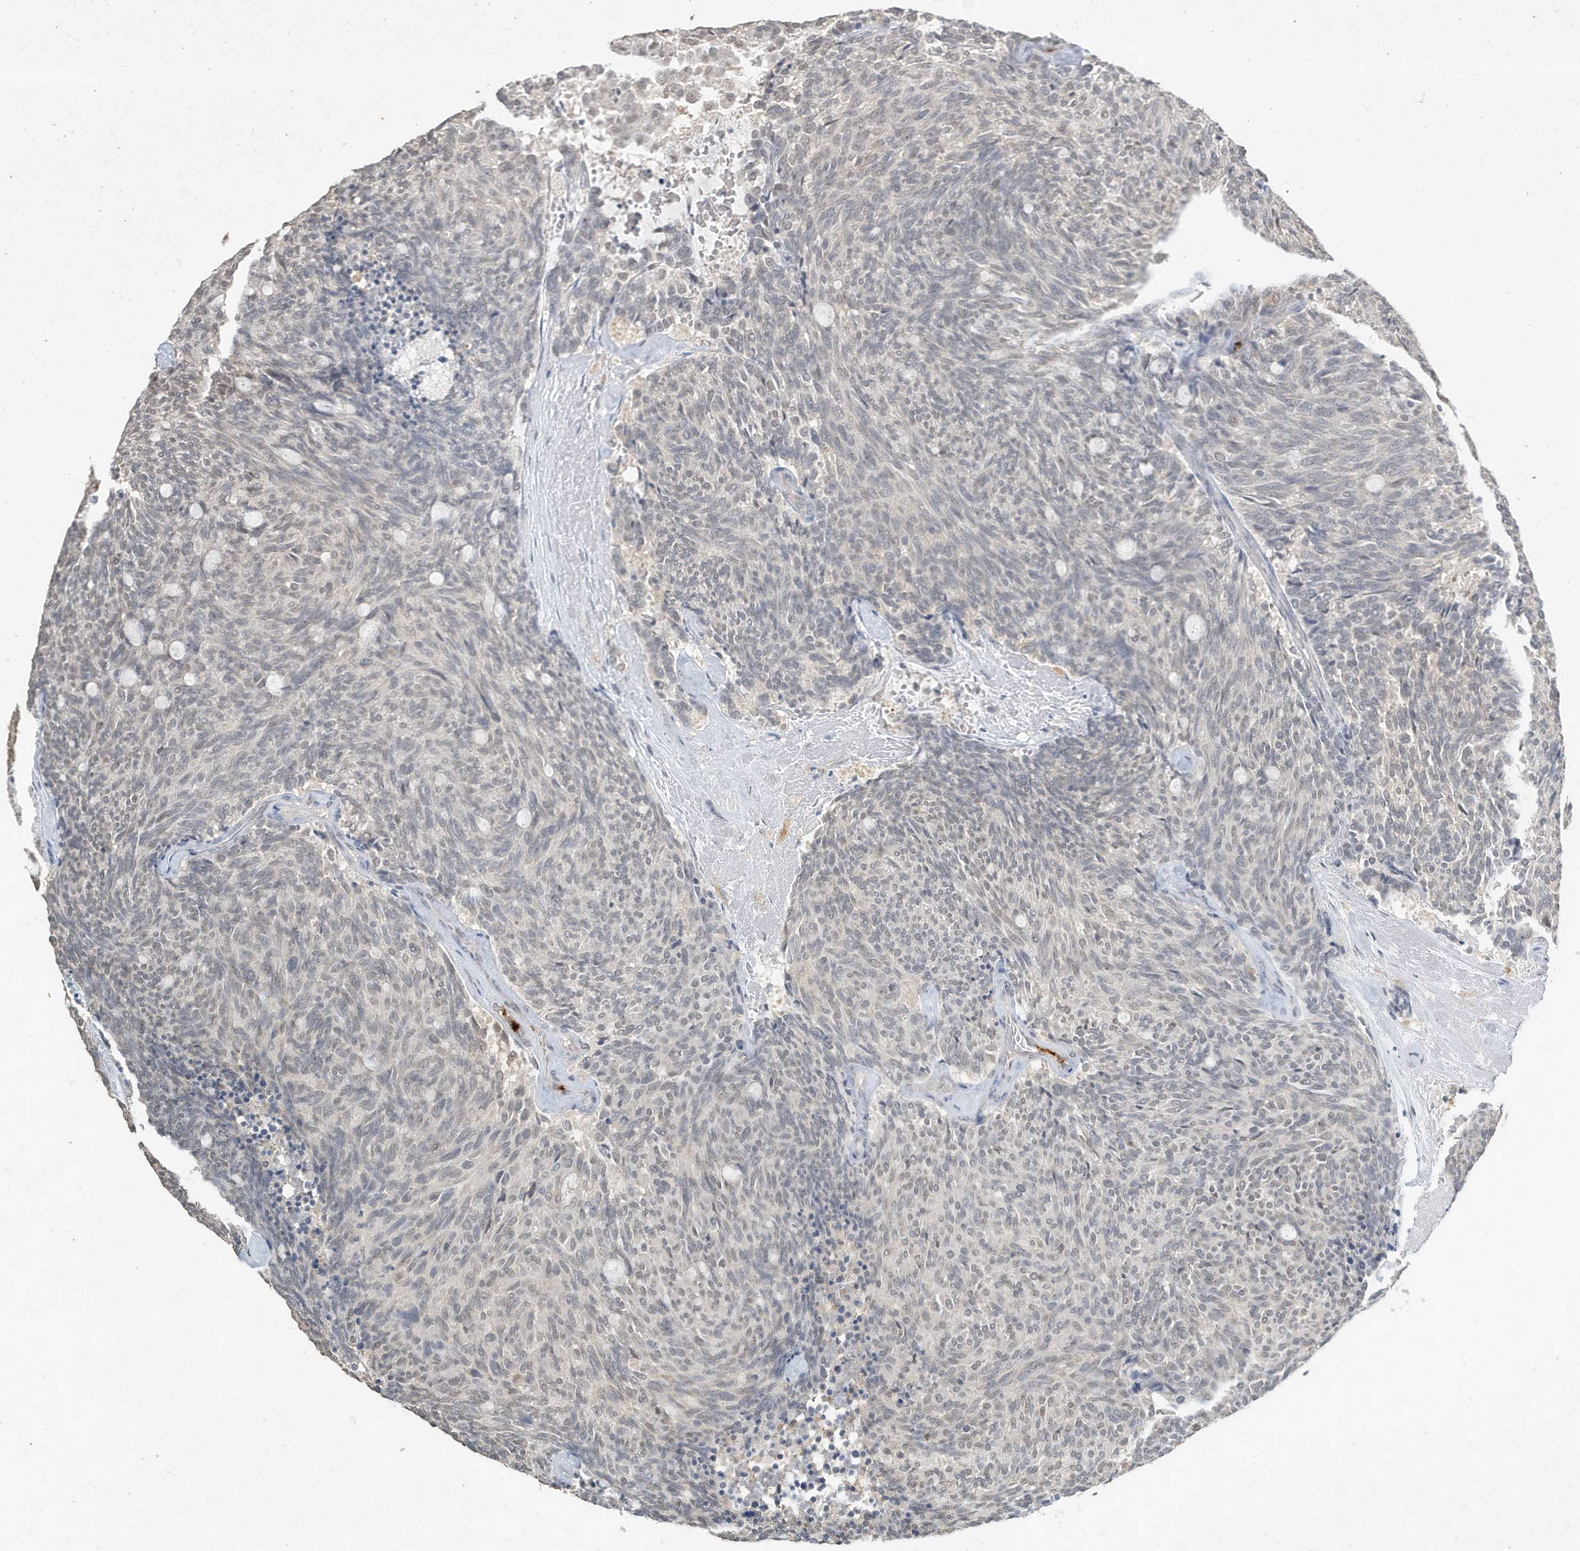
{"staining": {"intensity": "weak", "quantity": "<25%", "location": "nuclear"}, "tissue": "carcinoid", "cell_type": "Tumor cells", "image_type": "cancer", "snomed": [{"axis": "morphology", "description": "Carcinoid, malignant, NOS"}, {"axis": "topography", "description": "Pancreas"}], "caption": "DAB (3,3'-diaminobenzidine) immunohistochemical staining of human carcinoid displays no significant positivity in tumor cells.", "gene": "DEFA1", "patient": {"sex": "female", "age": 54}}